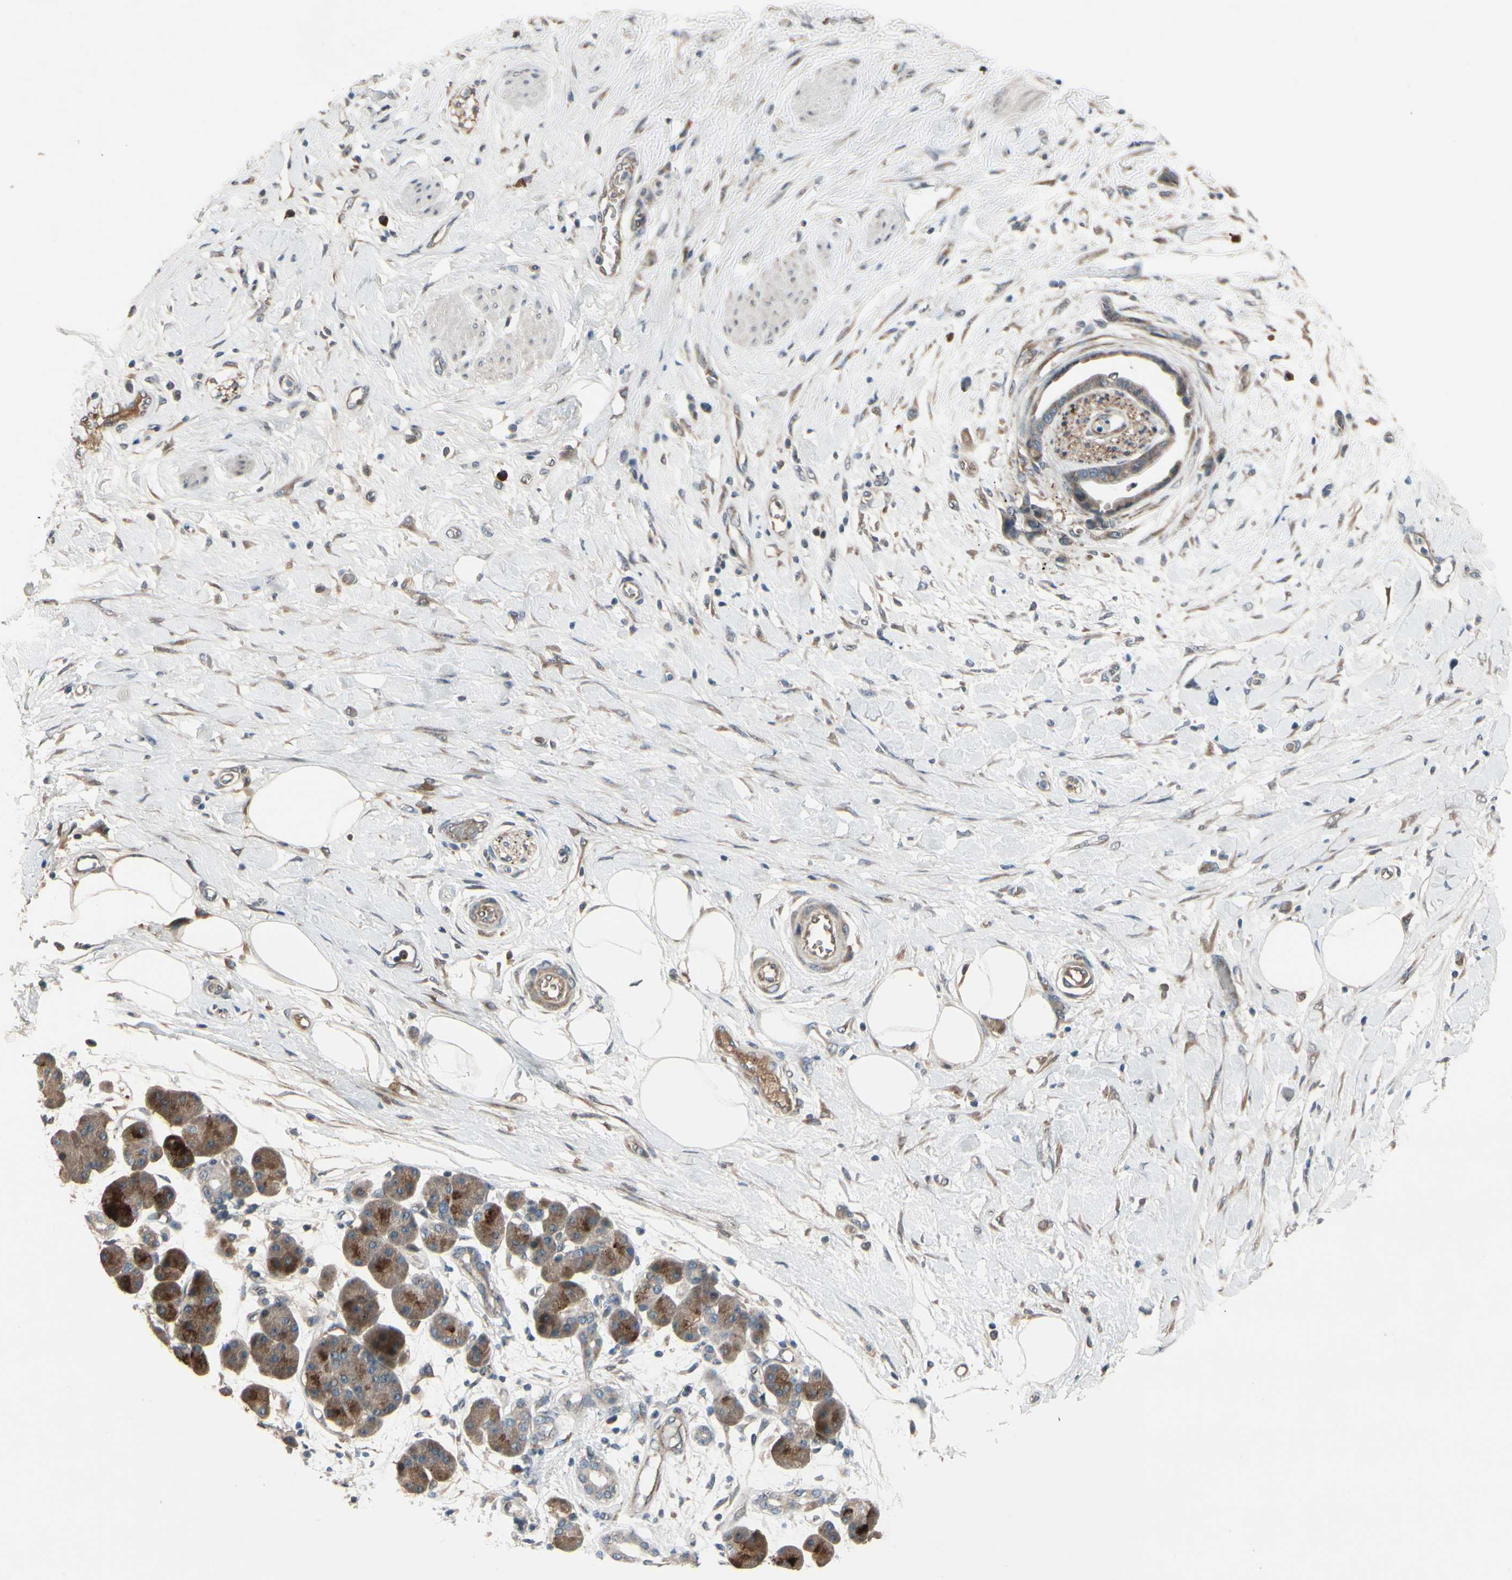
{"staining": {"intensity": "weak", "quantity": ">75%", "location": "cytoplasmic/membranous"}, "tissue": "pancreatic cancer", "cell_type": "Tumor cells", "image_type": "cancer", "snomed": [{"axis": "morphology", "description": "Adenocarcinoma, NOS"}, {"axis": "morphology", "description": "Adenocarcinoma, metastatic, NOS"}, {"axis": "topography", "description": "Lymph node"}, {"axis": "topography", "description": "Pancreas"}, {"axis": "topography", "description": "Duodenum"}], "caption": "This photomicrograph shows immunohistochemistry staining of human adenocarcinoma (pancreatic), with low weak cytoplasmic/membranous positivity in about >75% of tumor cells.", "gene": "SNX29", "patient": {"sex": "female", "age": 64}}